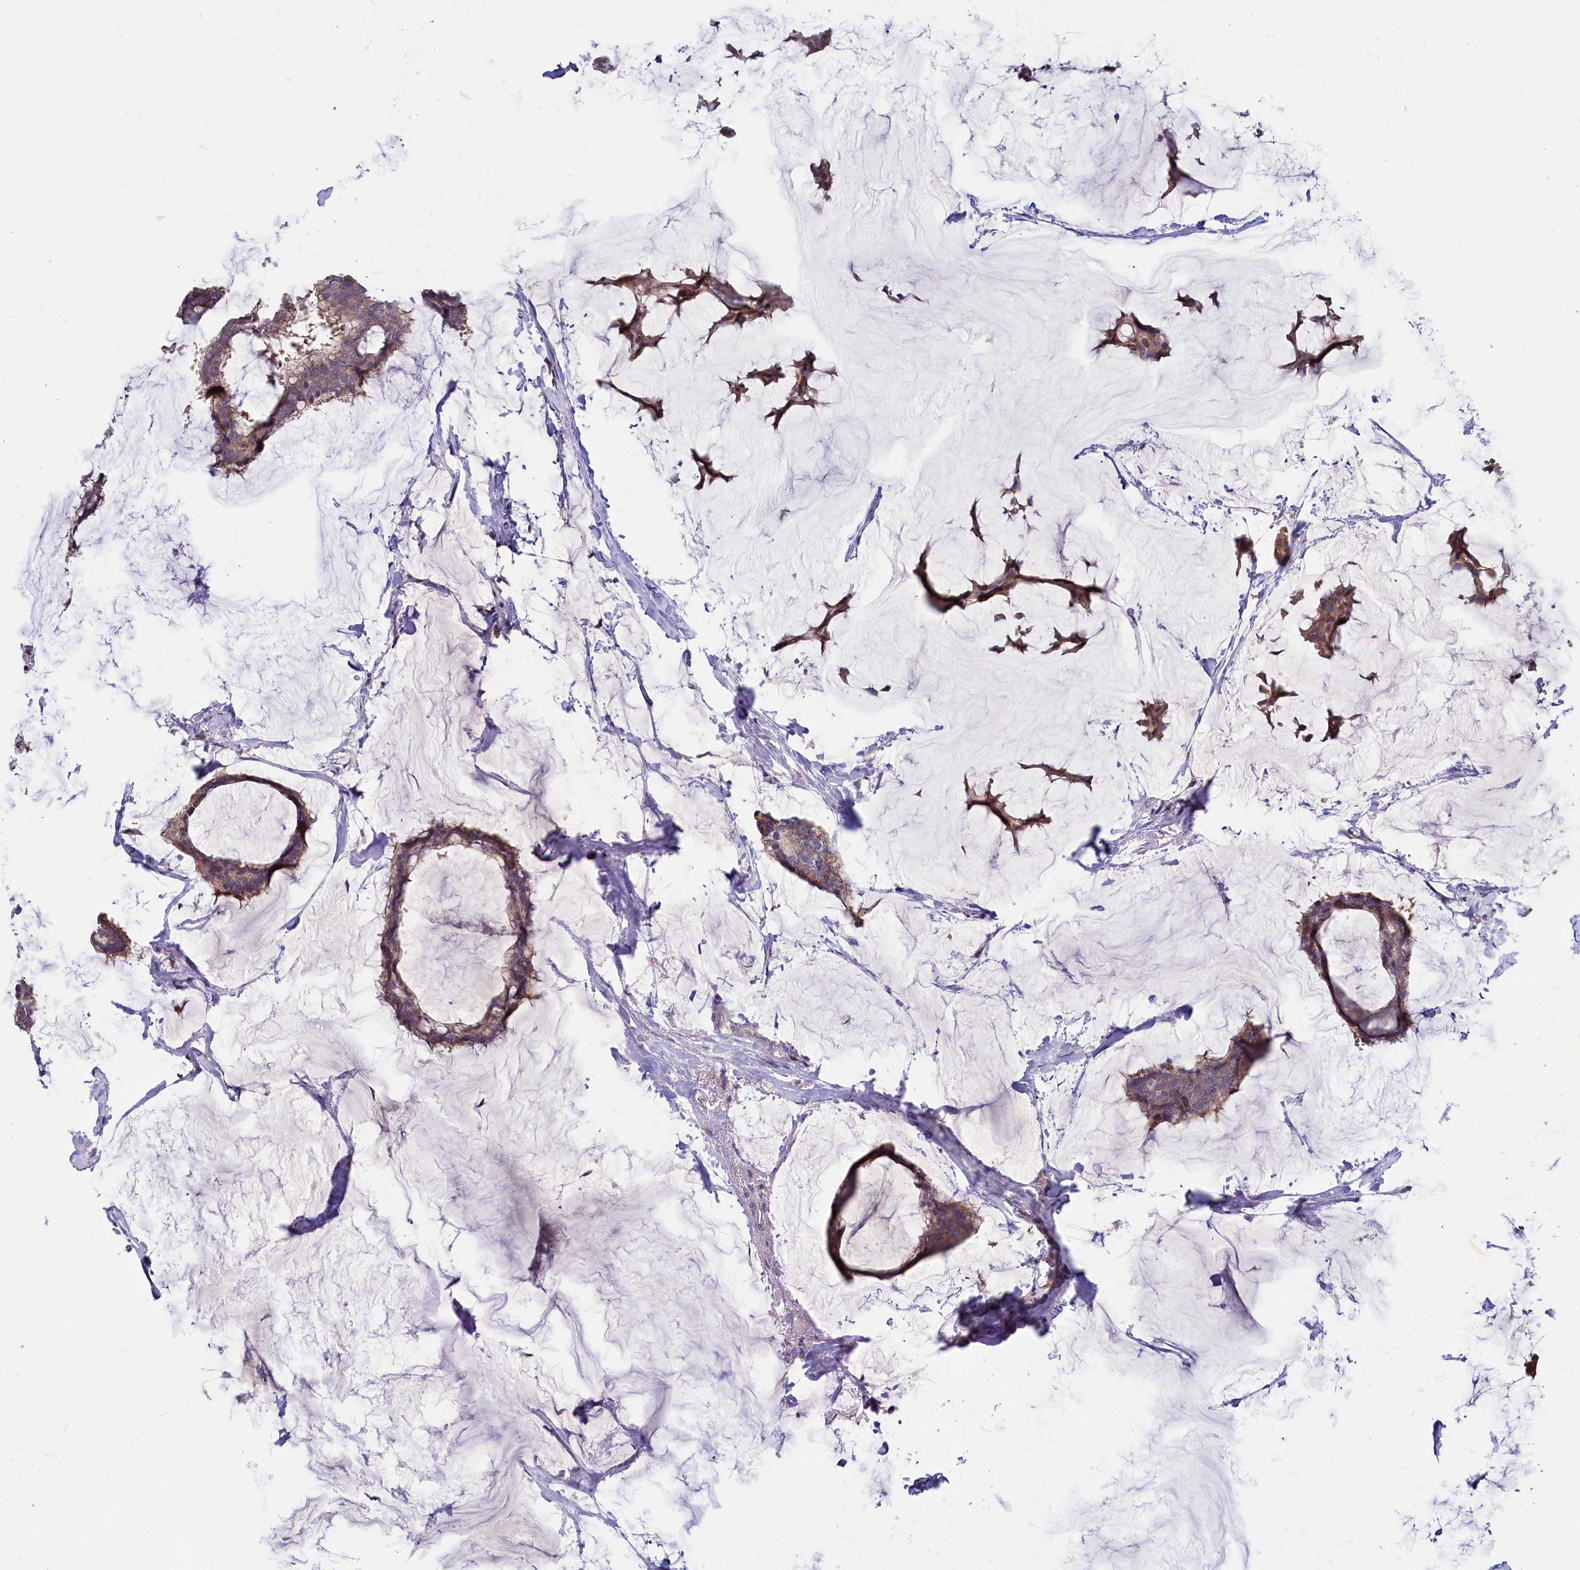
{"staining": {"intensity": "weak", "quantity": "25%-75%", "location": "cytoplasmic/membranous"}, "tissue": "breast cancer", "cell_type": "Tumor cells", "image_type": "cancer", "snomed": [{"axis": "morphology", "description": "Duct carcinoma"}, {"axis": "topography", "description": "Breast"}], "caption": "Immunohistochemical staining of human infiltrating ductal carcinoma (breast) shows low levels of weak cytoplasmic/membranous protein expression in approximately 25%-75% of tumor cells.", "gene": "SPINK9", "patient": {"sex": "female", "age": 93}}